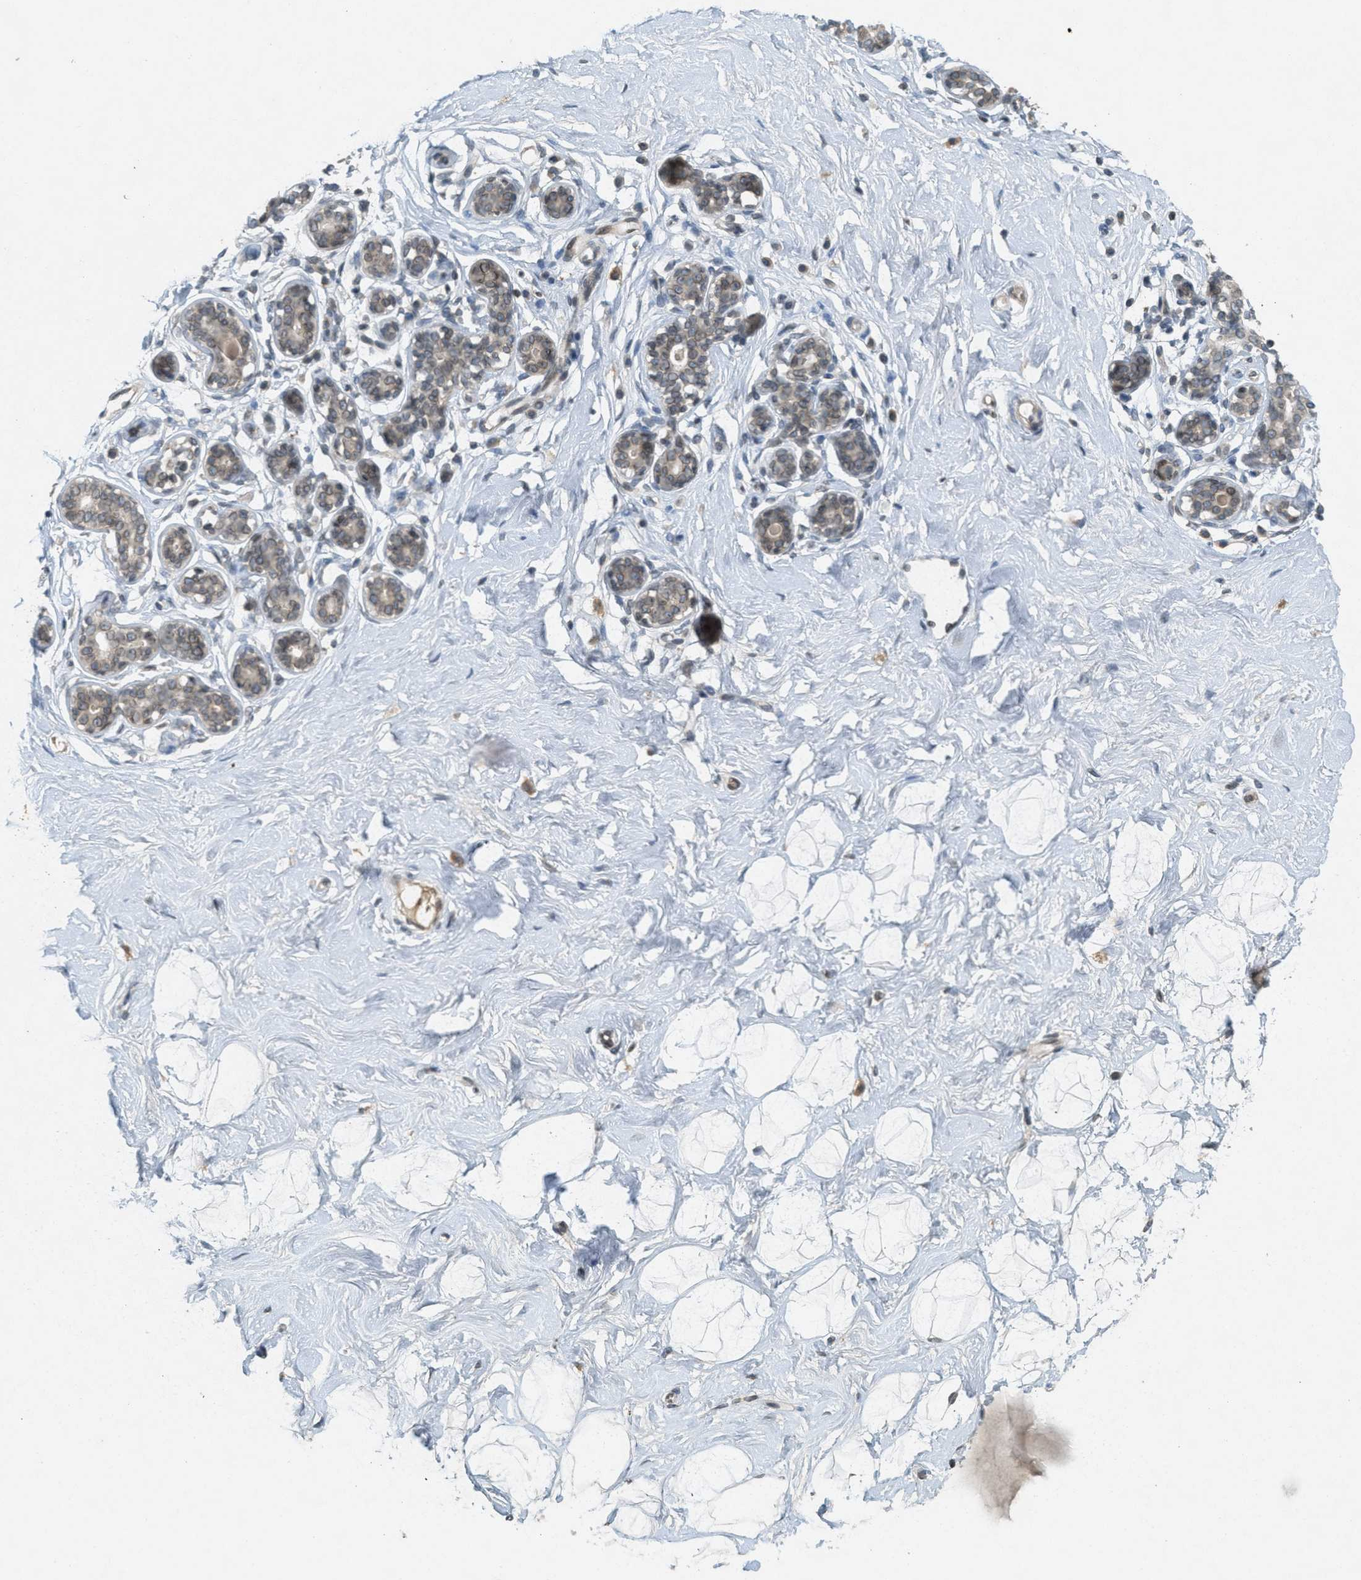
{"staining": {"intensity": "negative", "quantity": "none", "location": "none"}, "tissue": "breast", "cell_type": "Adipocytes", "image_type": "normal", "snomed": [{"axis": "morphology", "description": "Normal tissue, NOS"}, {"axis": "topography", "description": "Breast"}], "caption": "This is a image of immunohistochemistry (IHC) staining of unremarkable breast, which shows no staining in adipocytes. (DAB immunohistochemistry, high magnification).", "gene": "ABHD6", "patient": {"sex": "female", "age": 23}}